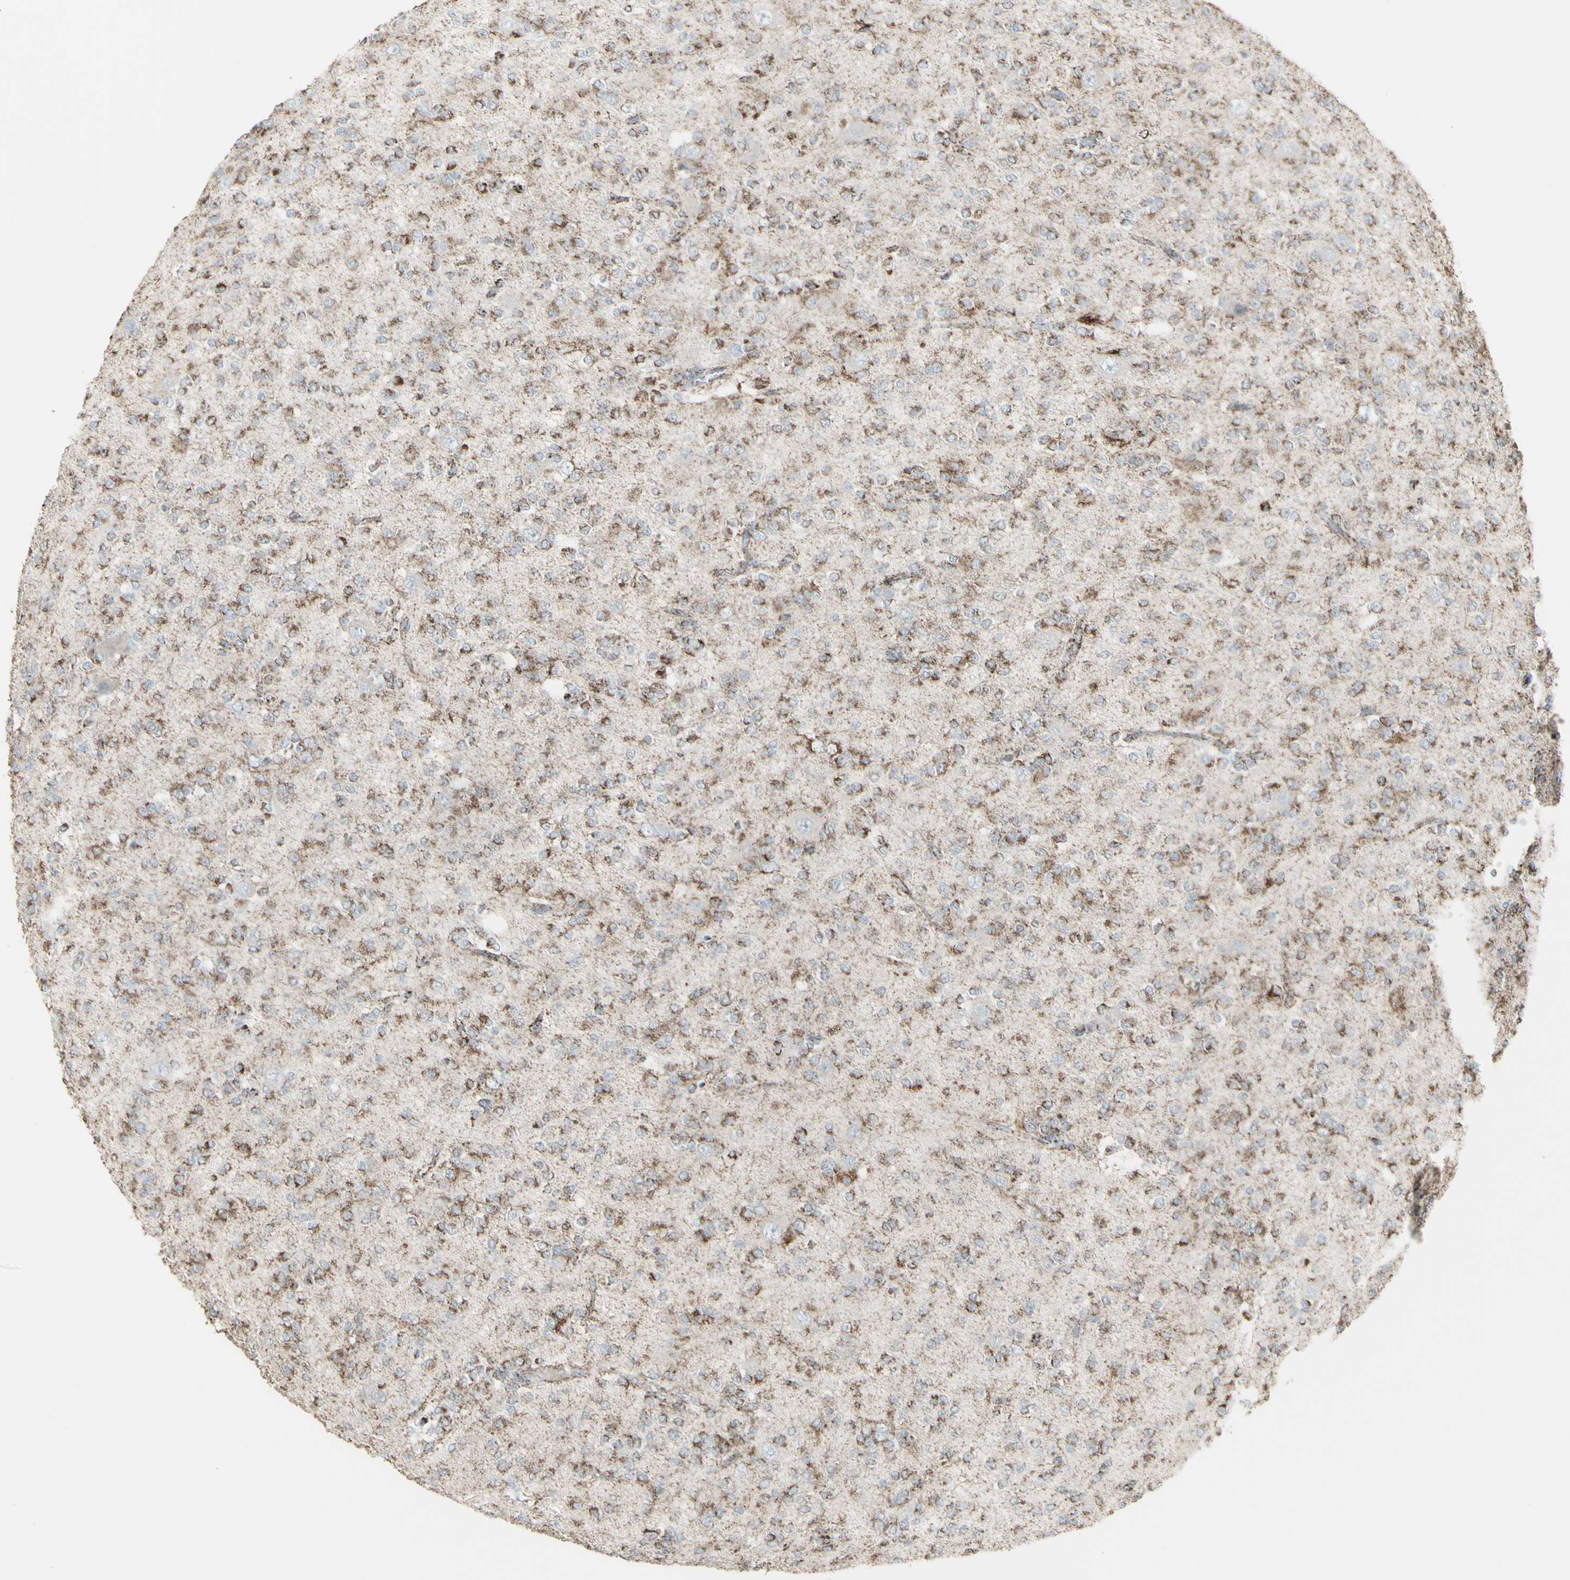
{"staining": {"intensity": "moderate", "quantity": ">75%", "location": "cytoplasmic/membranous"}, "tissue": "glioma", "cell_type": "Tumor cells", "image_type": "cancer", "snomed": [{"axis": "morphology", "description": "Glioma, malignant, Low grade"}, {"axis": "topography", "description": "Brain"}], "caption": "High-power microscopy captured an immunohistochemistry (IHC) micrograph of malignant low-grade glioma, revealing moderate cytoplasmic/membranous staining in about >75% of tumor cells.", "gene": "PLGRKT", "patient": {"sex": "male", "age": 38}}